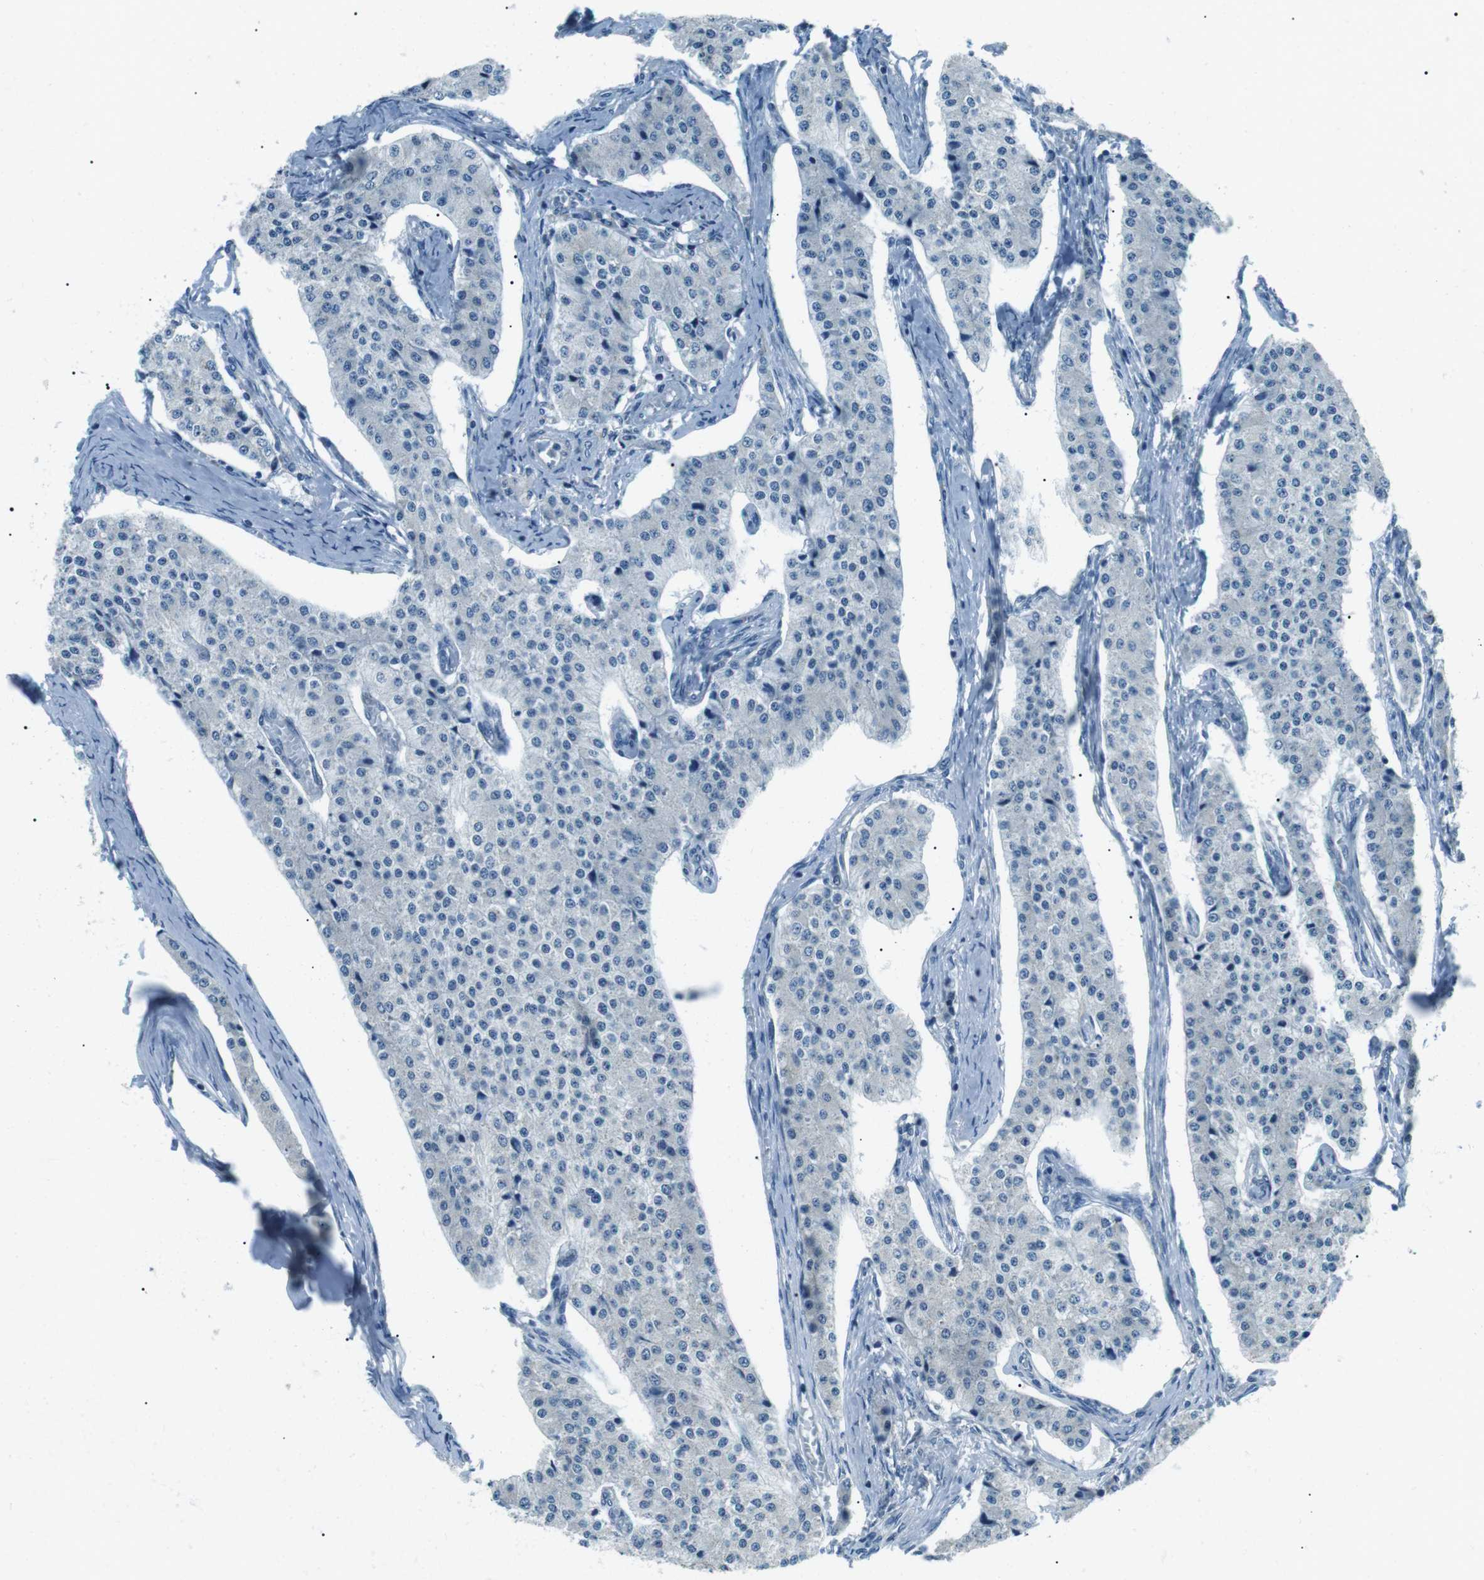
{"staining": {"intensity": "negative", "quantity": "none", "location": "none"}, "tissue": "carcinoid", "cell_type": "Tumor cells", "image_type": "cancer", "snomed": [{"axis": "morphology", "description": "Carcinoid, malignant, NOS"}, {"axis": "topography", "description": "Colon"}], "caption": "A micrograph of malignant carcinoid stained for a protein demonstrates no brown staining in tumor cells.", "gene": "SERPINB2", "patient": {"sex": "female", "age": 52}}